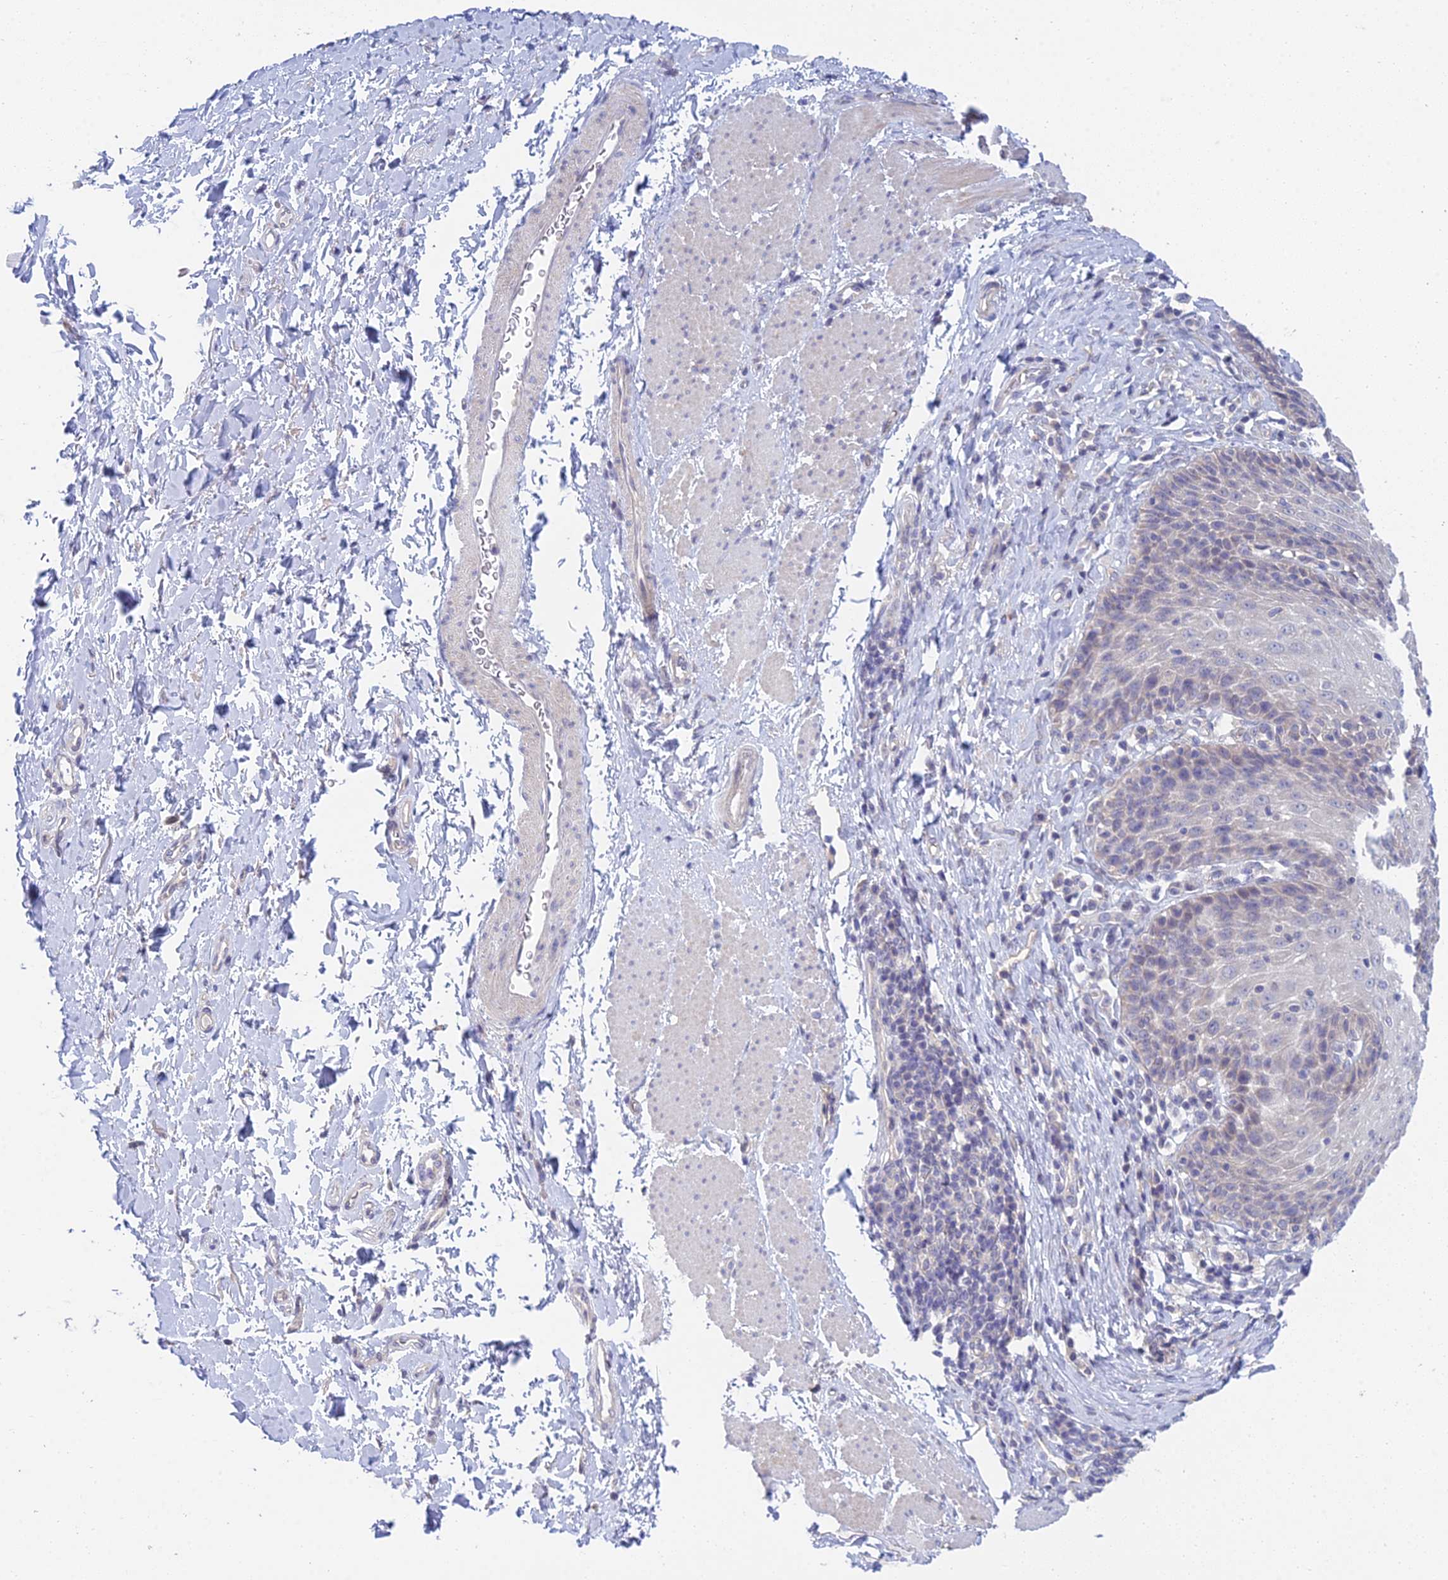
{"staining": {"intensity": "negative", "quantity": "none", "location": "none"}, "tissue": "esophagus", "cell_type": "Squamous epithelial cells", "image_type": "normal", "snomed": [{"axis": "morphology", "description": "Normal tissue, NOS"}, {"axis": "topography", "description": "Esophagus"}], "caption": "This is an immunohistochemistry (IHC) photomicrograph of normal esophagus. There is no expression in squamous epithelial cells.", "gene": "METTL26", "patient": {"sex": "female", "age": 61}}